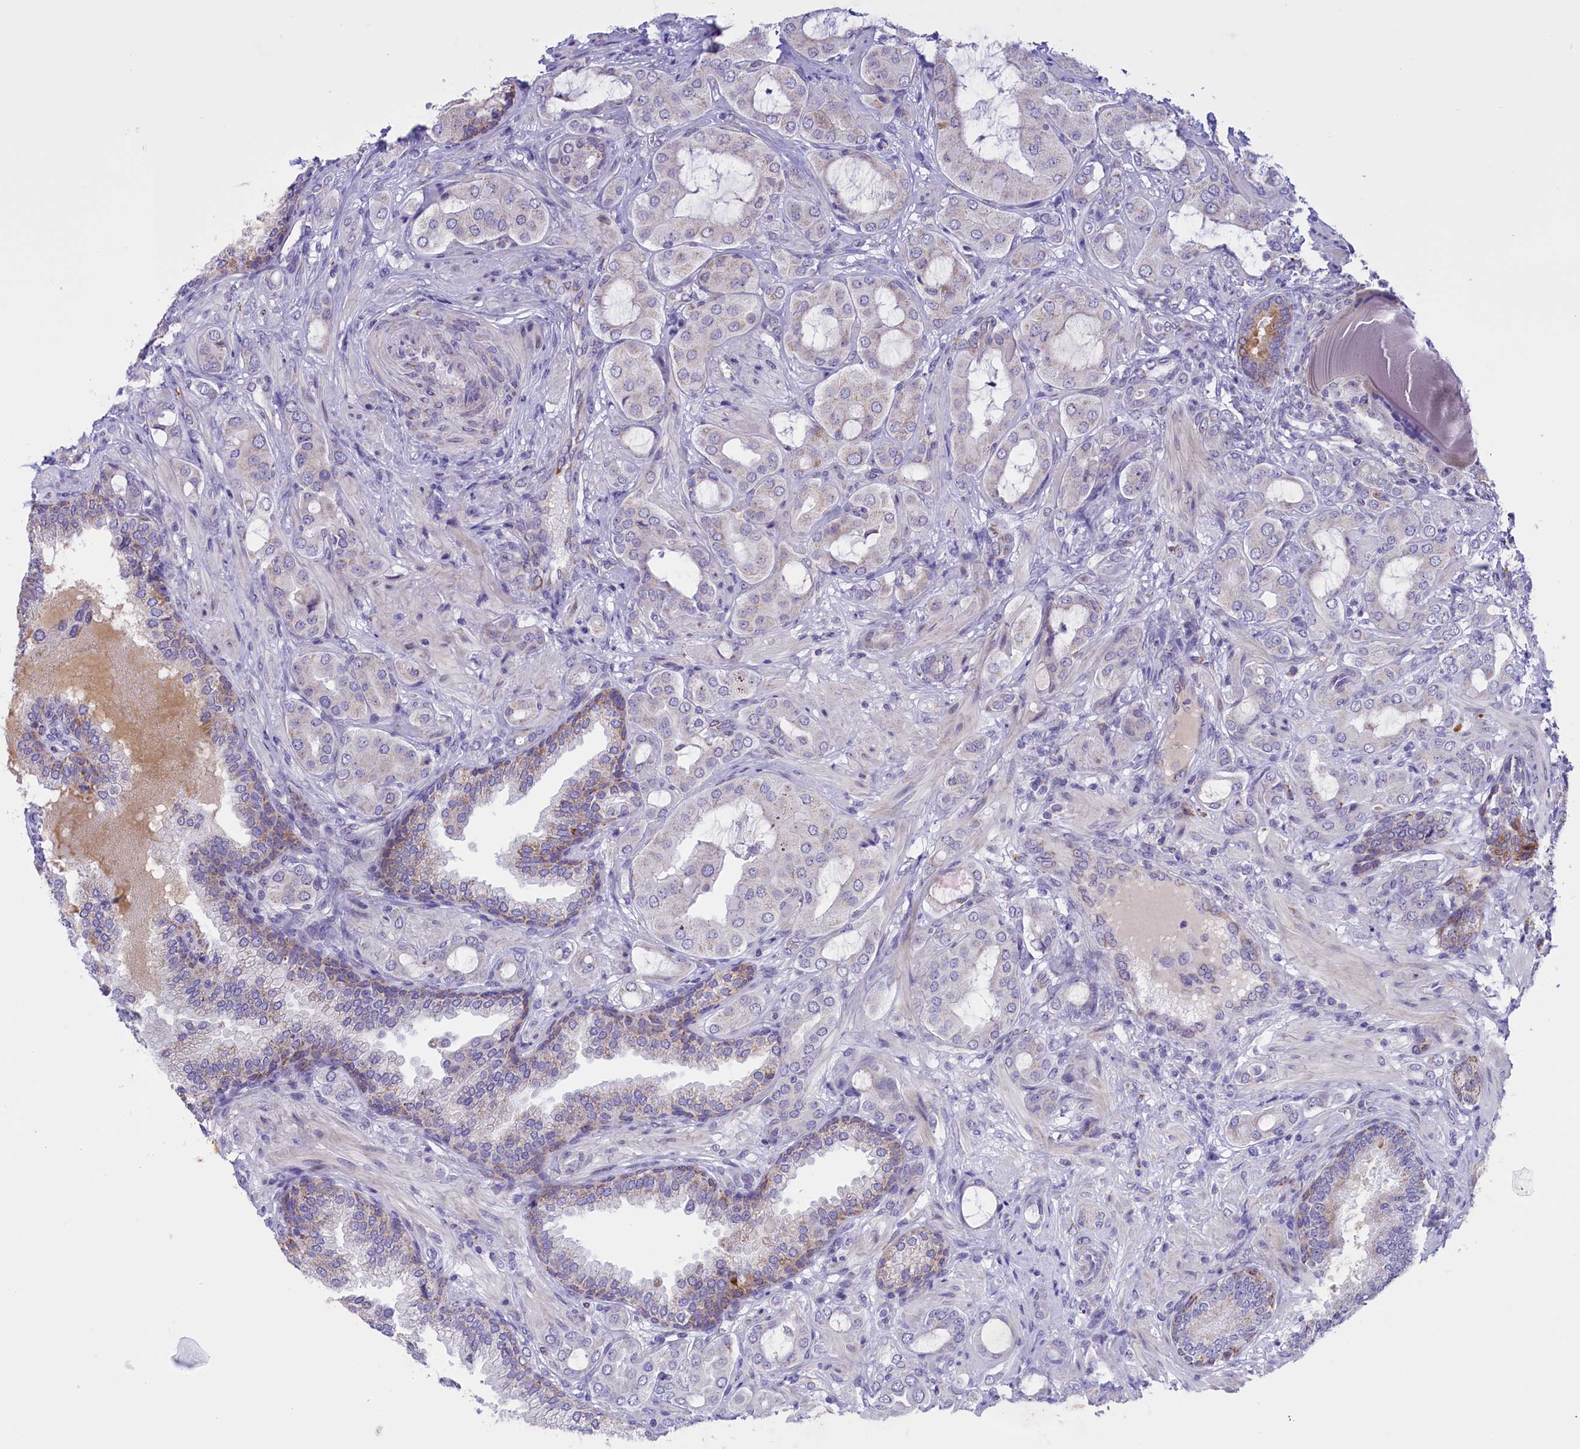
{"staining": {"intensity": "weak", "quantity": "<25%", "location": "cytoplasmic/membranous"}, "tissue": "prostate cancer", "cell_type": "Tumor cells", "image_type": "cancer", "snomed": [{"axis": "morphology", "description": "Adenocarcinoma, Low grade"}, {"axis": "topography", "description": "Prostate"}], "caption": "Tumor cells show no significant positivity in prostate cancer.", "gene": "FAM149B1", "patient": {"sex": "male", "age": 57}}